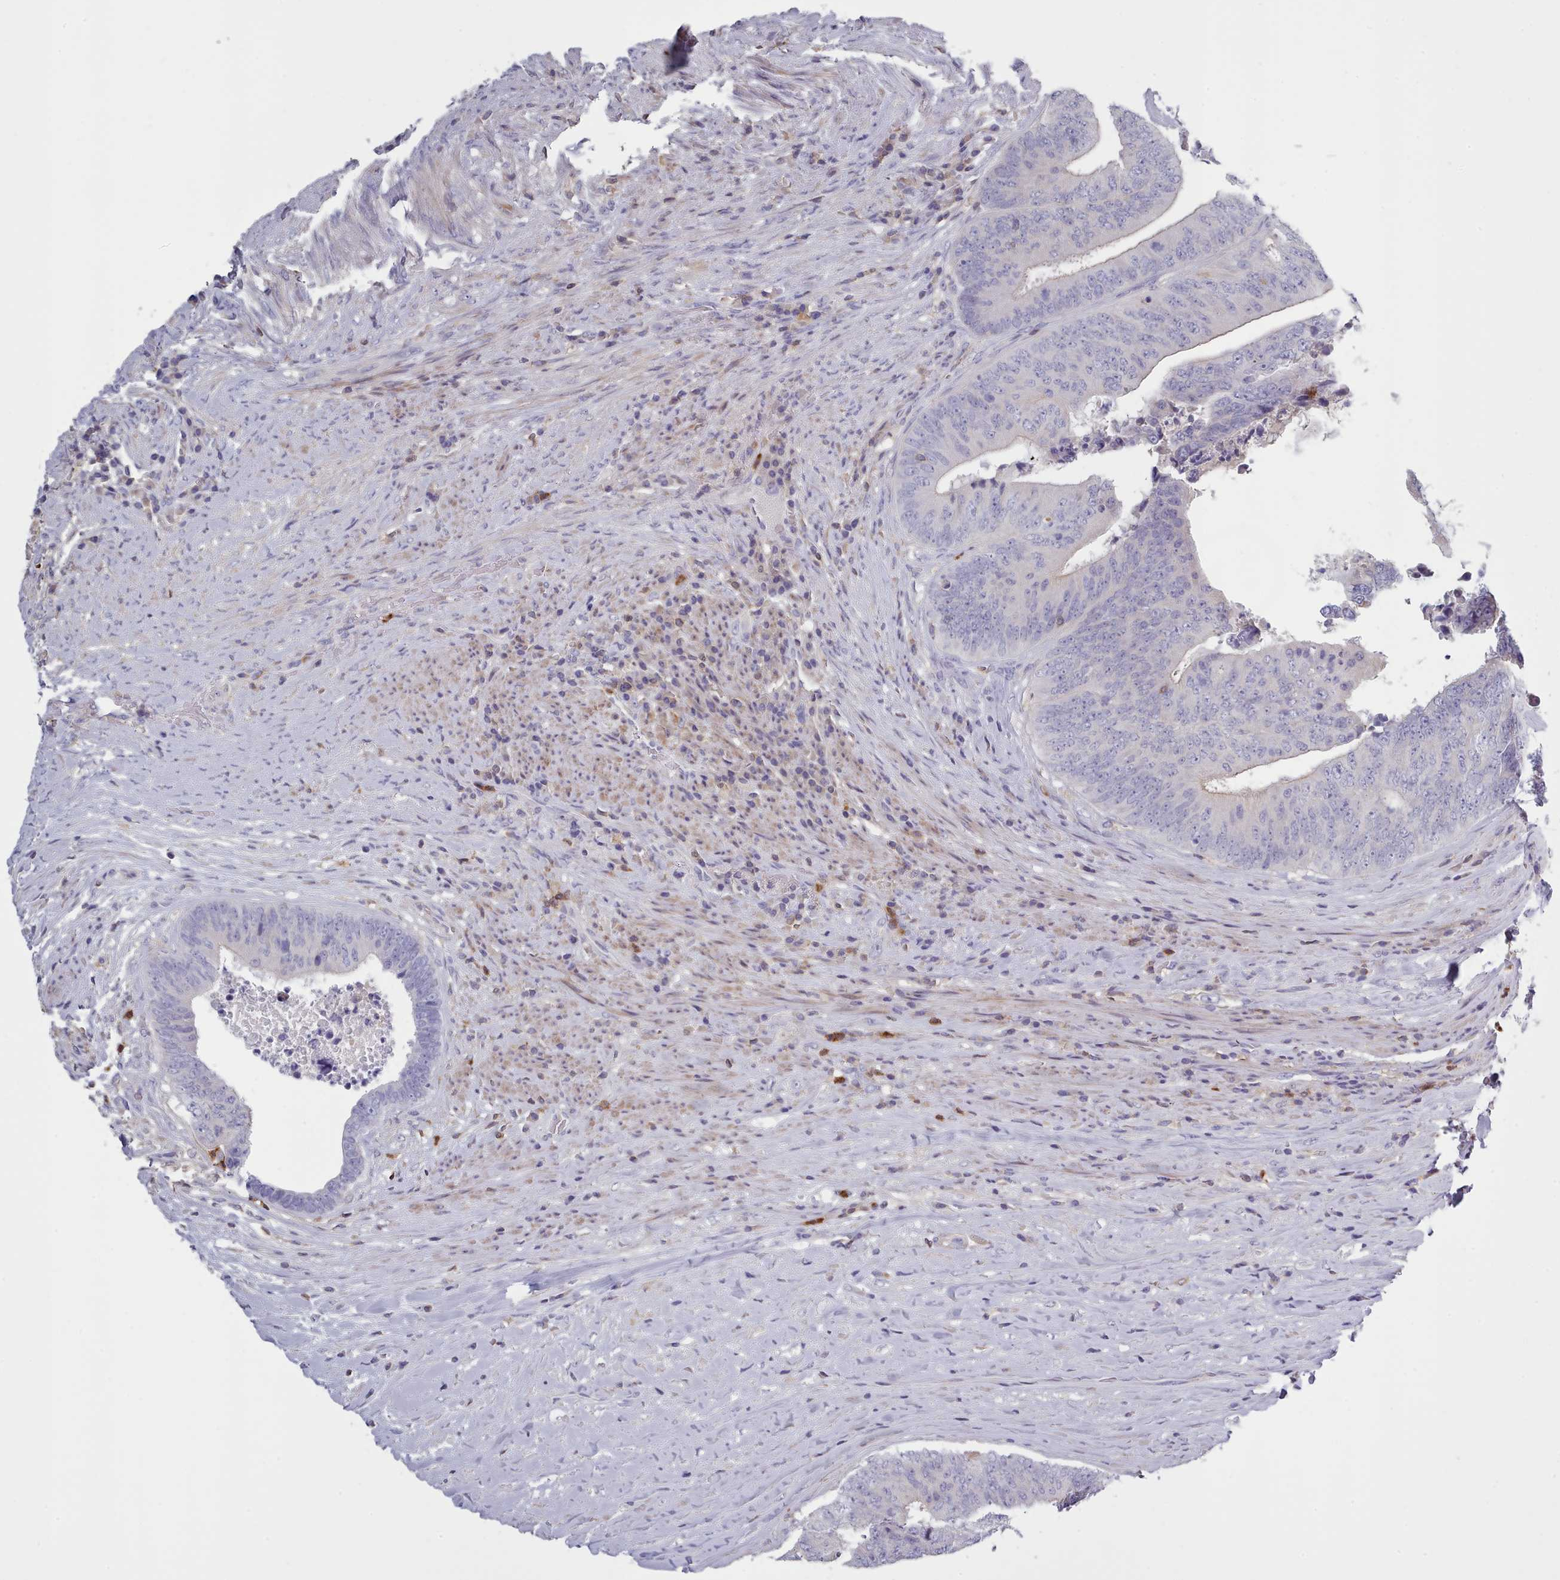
{"staining": {"intensity": "negative", "quantity": "none", "location": "none"}, "tissue": "colorectal cancer", "cell_type": "Tumor cells", "image_type": "cancer", "snomed": [{"axis": "morphology", "description": "Adenocarcinoma, NOS"}, {"axis": "topography", "description": "Rectum"}], "caption": "Tumor cells show no significant staining in colorectal adenocarcinoma. The staining is performed using DAB (3,3'-diaminobenzidine) brown chromogen with nuclei counter-stained in using hematoxylin.", "gene": "RAC2", "patient": {"sex": "male", "age": 72}}